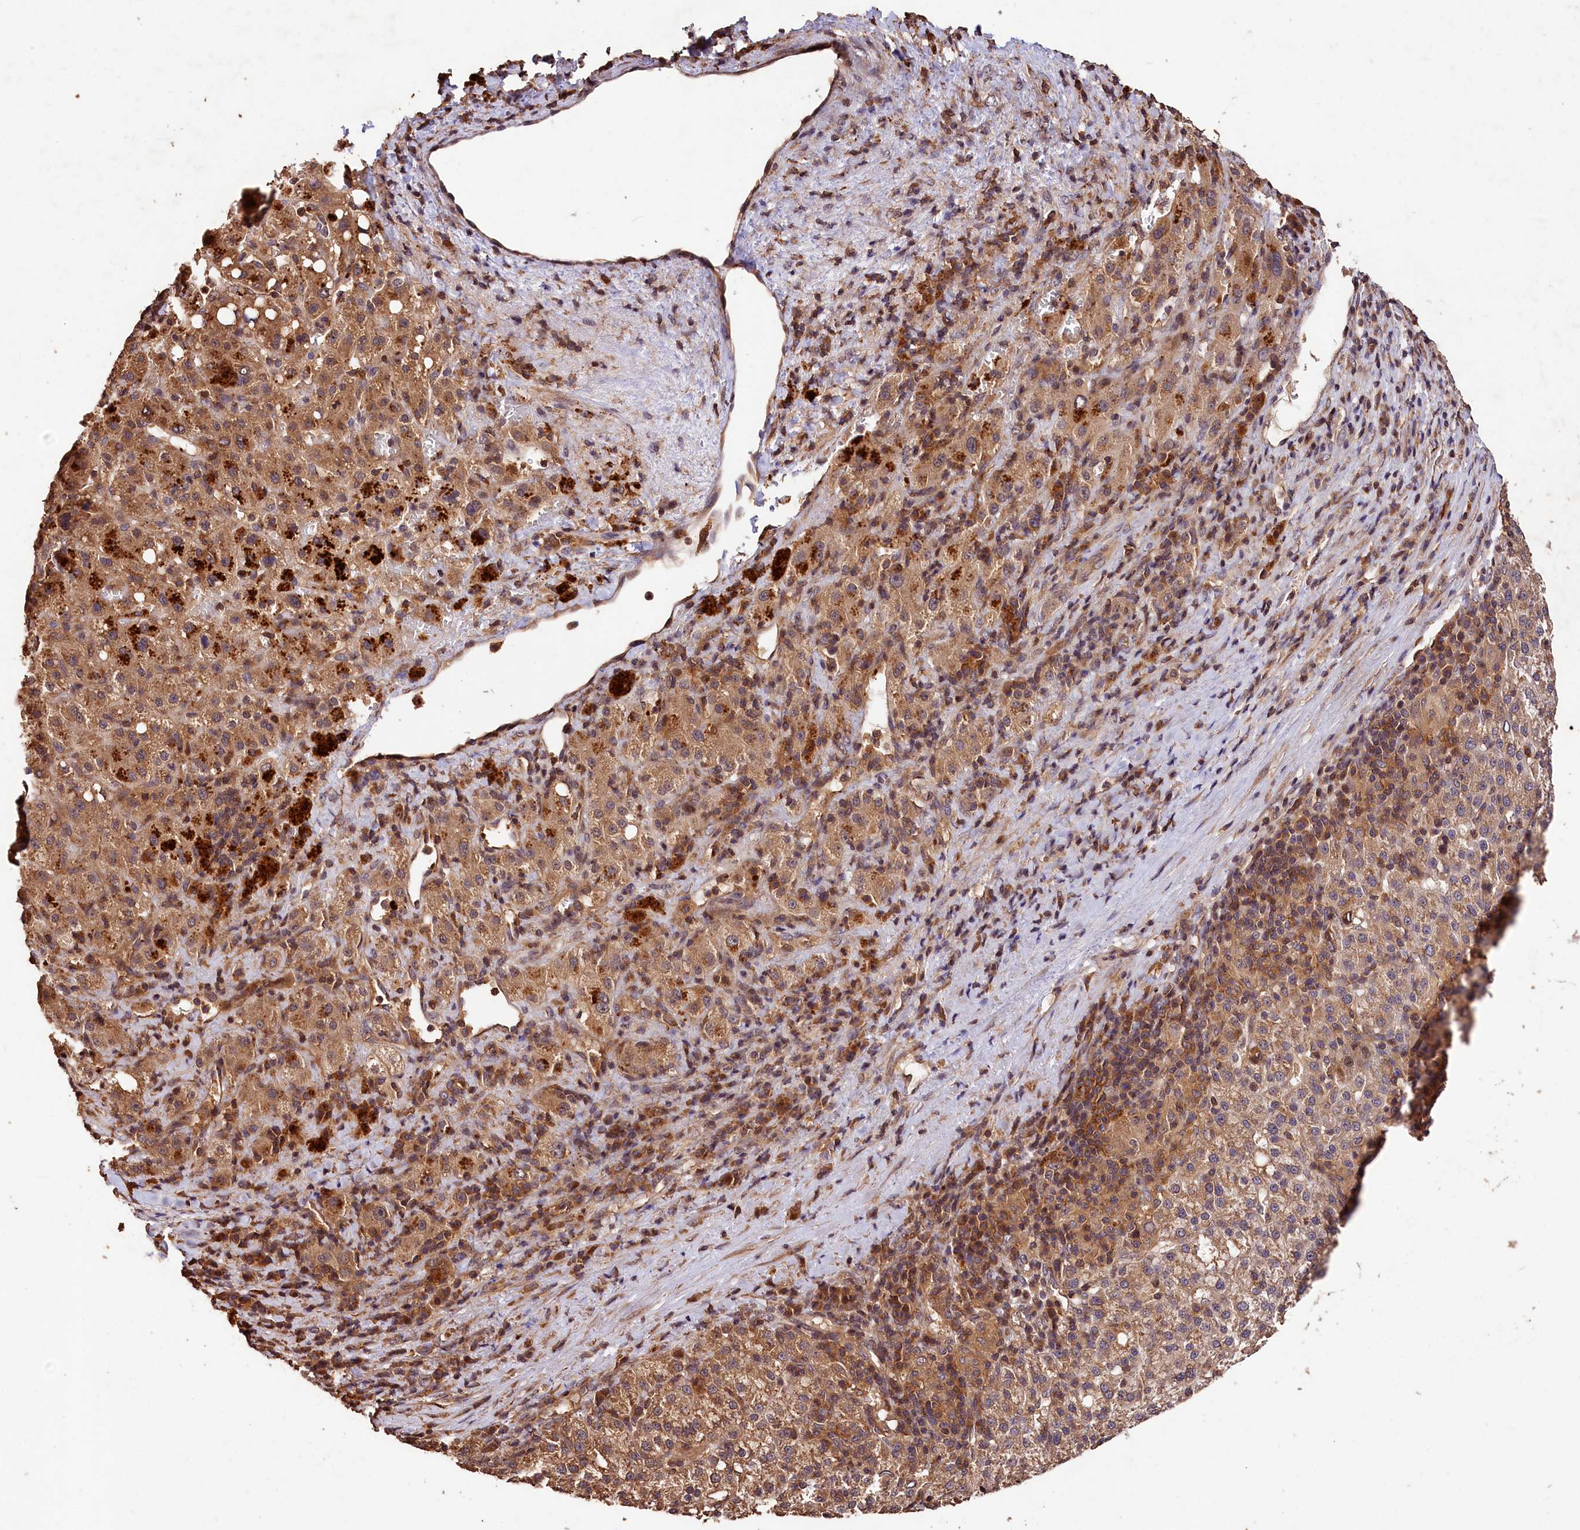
{"staining": {"intensity": "moderate", "quantity": ">75%", "location": "cytoplasmic/membranous"}, "tissue": "liver cancer", "cell_type": "Tumor cells", "image_type": "cancer", "snomed": [{"axis": "morphology", "description": "Carcinoma, Hepatocellular, NOS"}, {"axis": "topography", "description": "Liver"}], "caption": "Liver hepatocellular carcinoma tissue reveals moderate cytoplasmic/membranous staining in about >75% of tumor cells, visualized by immunohistochemistry.", "gene": "KPTN", "patient": {"sex": "female", "age": 58}}